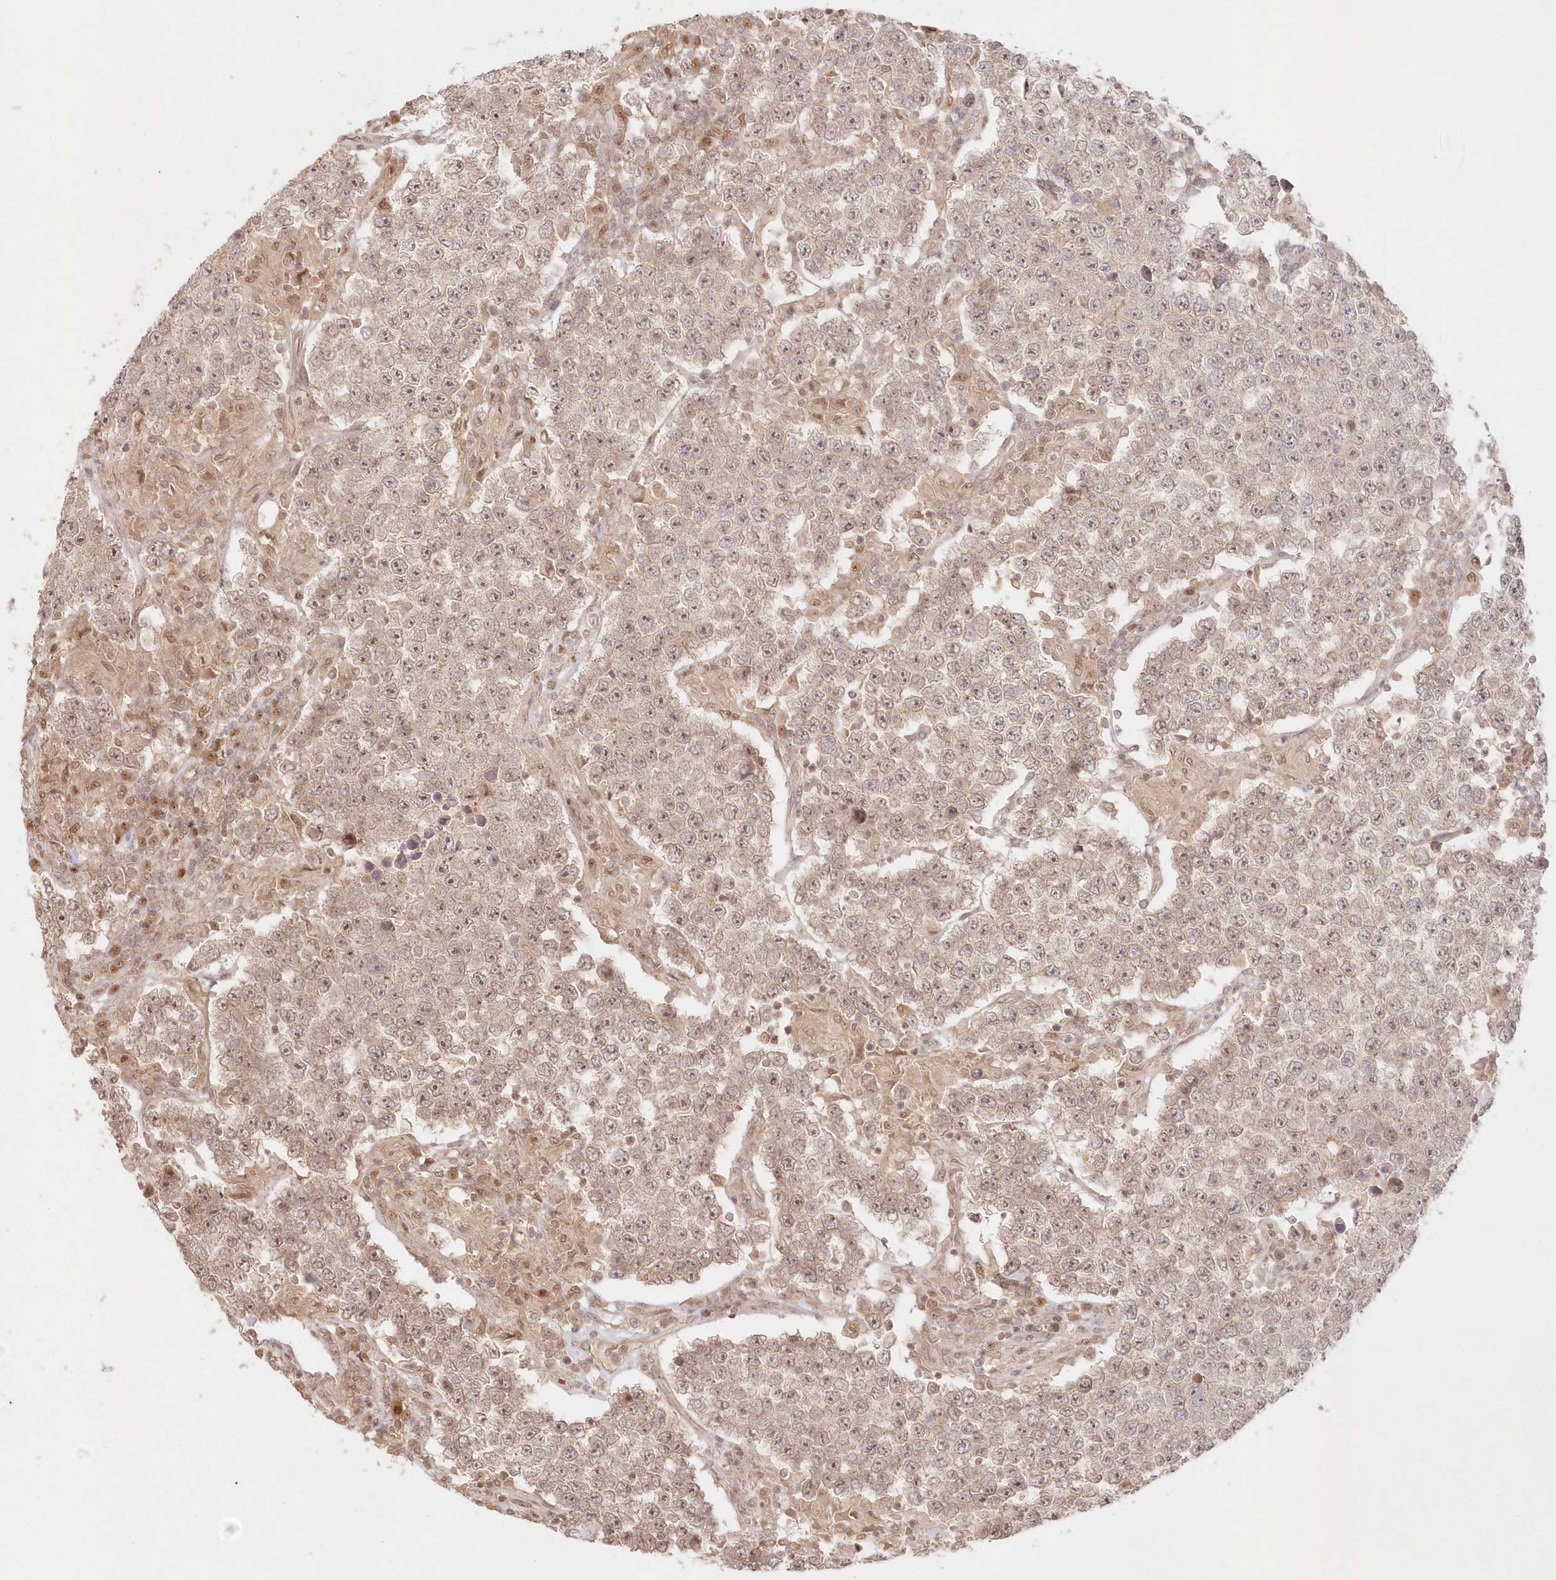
{"staining": {"intensity": "weak", "quantity": "25%-75%", "location": "cytoplasmic/membranous,nuclear"}, "tissue": "testis cancer", "cell_type": "Tumor cells", "image_type": "cancer", "snomed": [{"axis": "morphology", "description": "Normal tissue, NOS"}, {"axis": "morphology", "description": "Urothelial carcinoma, High grade"}, {"axis": "morphology", "description": "Seminoma, NOS"}, {"axis": "morphology", "description": "Carcinoma, Embryonal, NOS"}, {"axis": "topography", "description": "Urinary bladder"}, {"axis": "topography", "description": "Testis"}], "caption": "Testis cancer (seminoma) stained for a protein shows weak cytoplasmic/membranous and nuclear positivity in tumor cells.", "gene": "KIAA0232", "patient": {"sex": "male", "age": 41}}